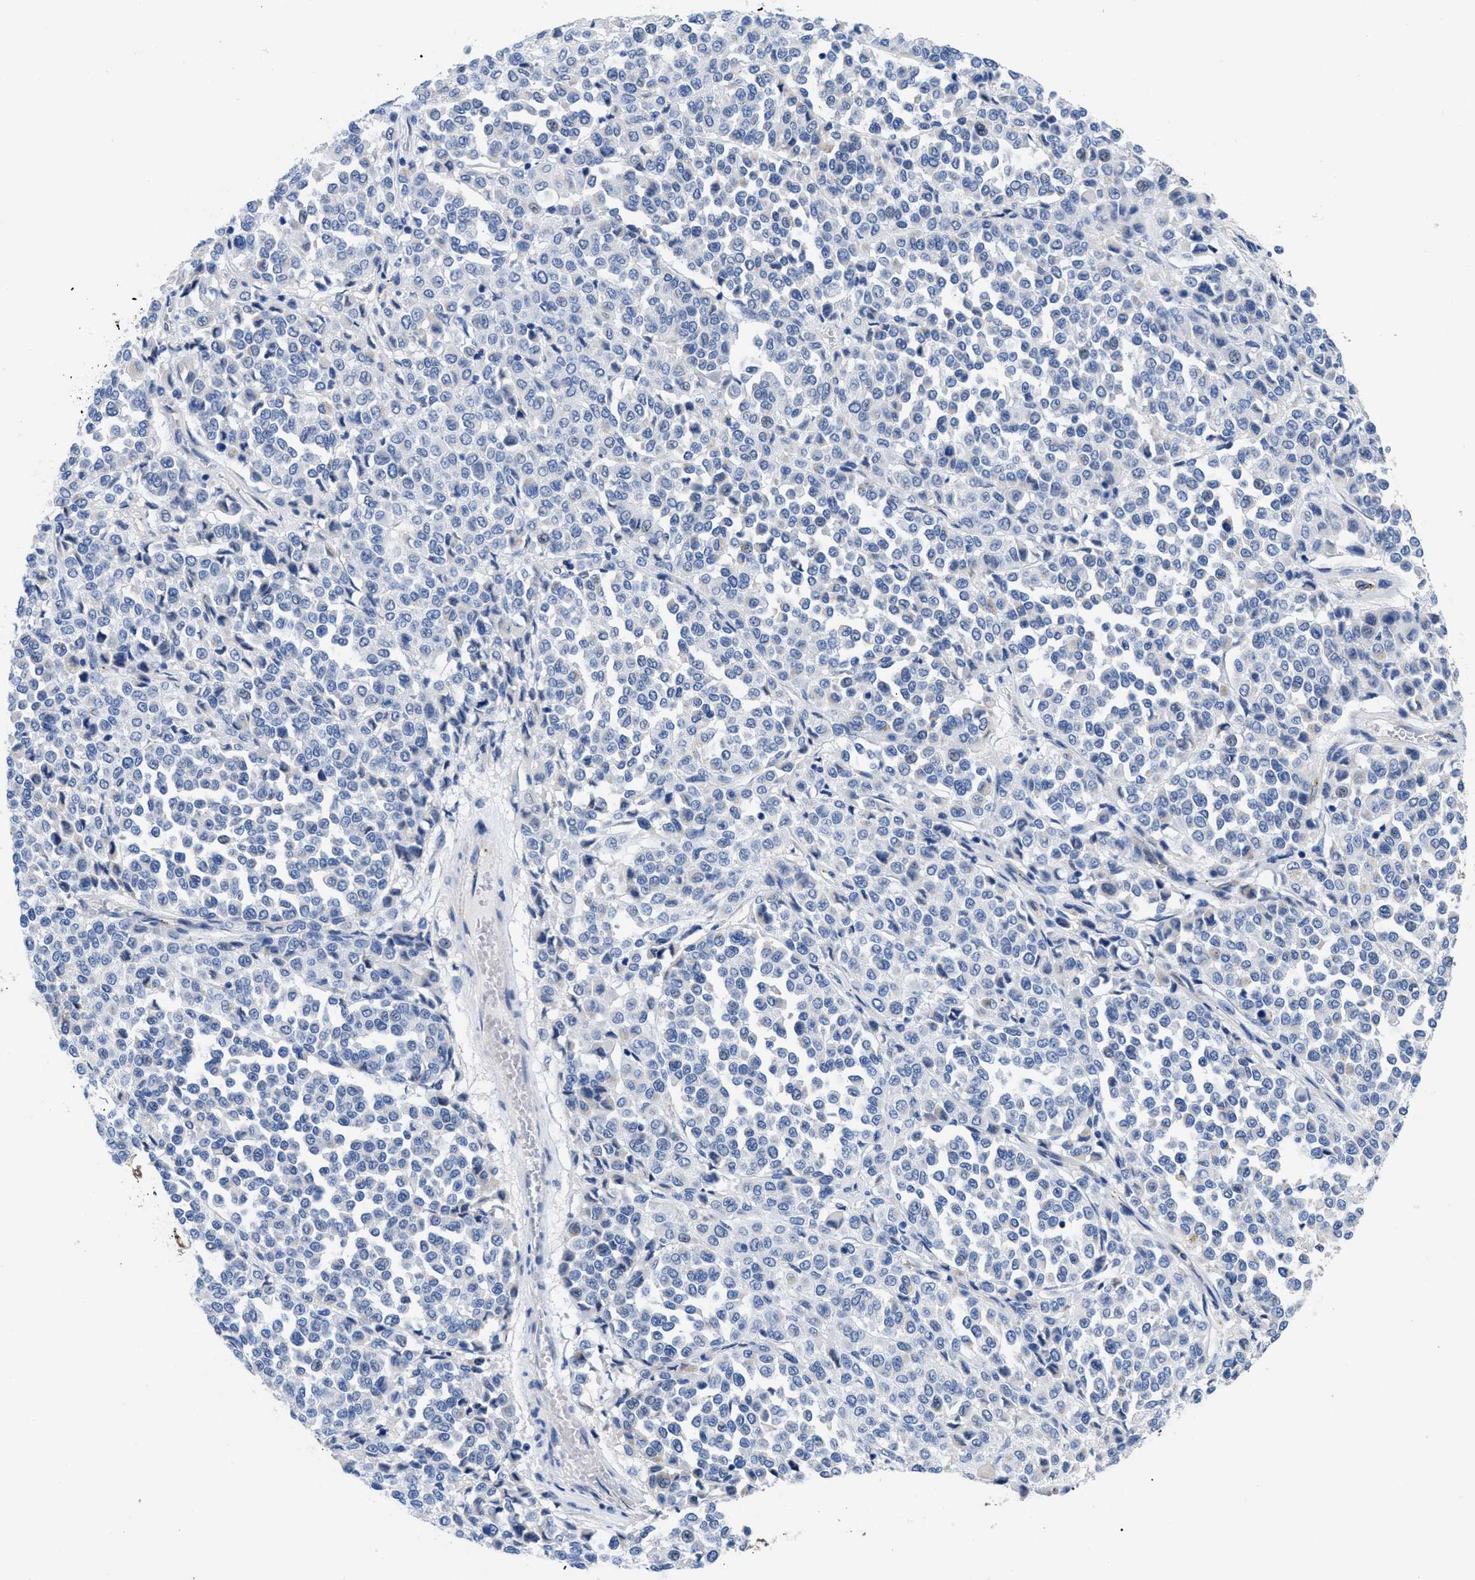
{"staining": {"intensity": "negative", "quantity": "none", "location": "none"}, "tissue": "melanoma", "cell_type": "Tumor cells", "image_type": "cancer", "snomed": [{"axis": "morphology", "description": "Malignant melanoma, Metastatic site"}, {"axis": "topography", "description": "Pancreas"}], "caption": "Tumor cells are negative for protein expression in human melanoma. The staining was performed using DAB (3,3'-diaminobenzidine) to visualize the protein expression in brown, while the nuclei were stained in blue with hematoxylin (Magnification: 20x).", "gene": "TMEM68", "patient": {"sex": "female", "age": 30}}